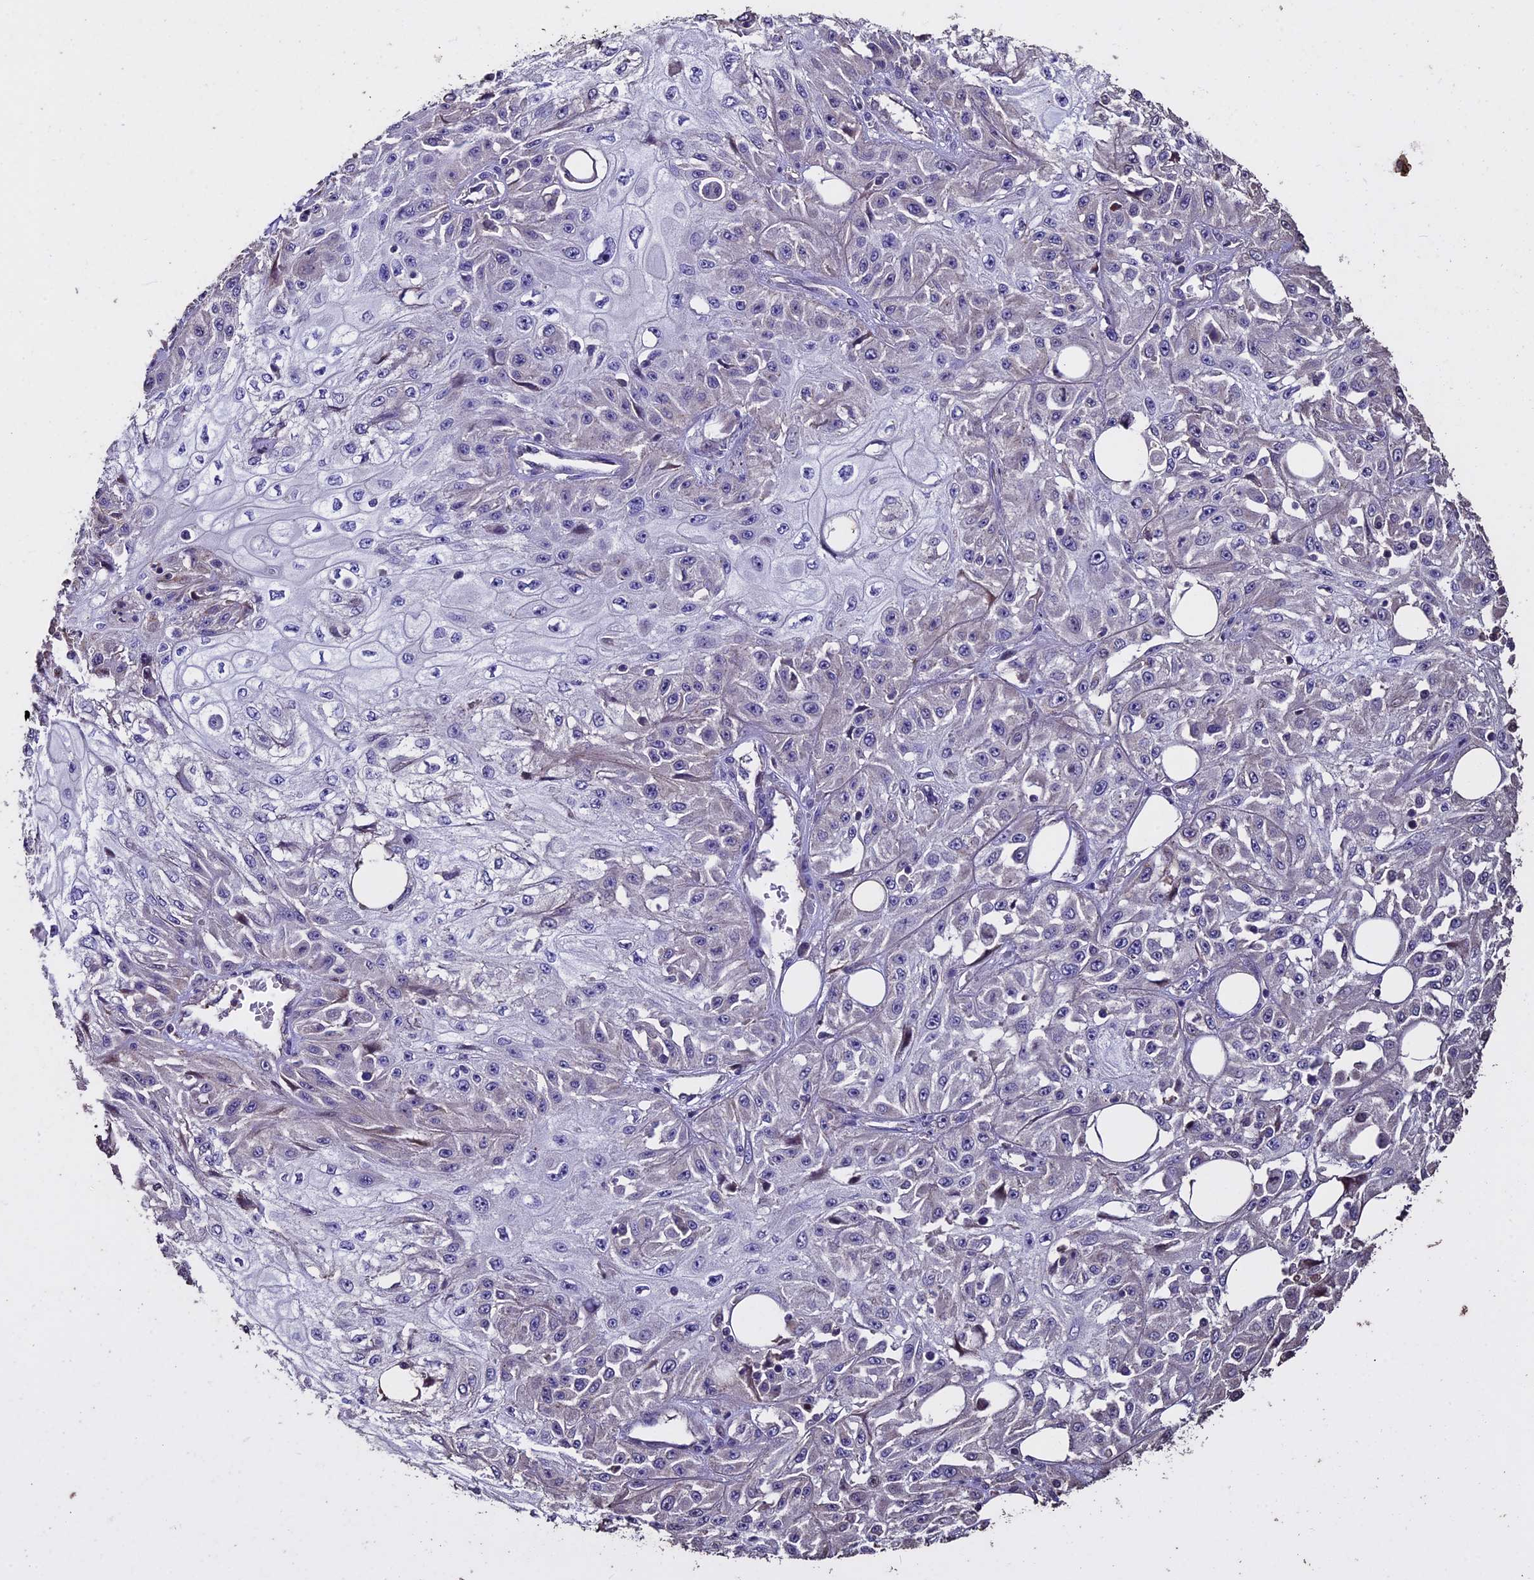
{"staining": {"intensity": "negative", "quantity": "none", "location": "none"}, "tissue": "skin cancer", "cell_type": "Tumor cells", "image_type": "cancer", "snomed": [{"axis": "morphology", "description": "Squamous cell carcinoma, NOS"}, {"axis": "morphology", "description": "Squamous cell carcinoma, metastatic, NOS"}, {"axis": "topography", "description": "Skin"}, {"axis": "topography", "description": "Lymph node"}], "caption": "There is no significant staining in tumor cells of squamous cell carcinoma (skin).", "gene": "USB1", "patient": {"sex": "male", "age": 75}}